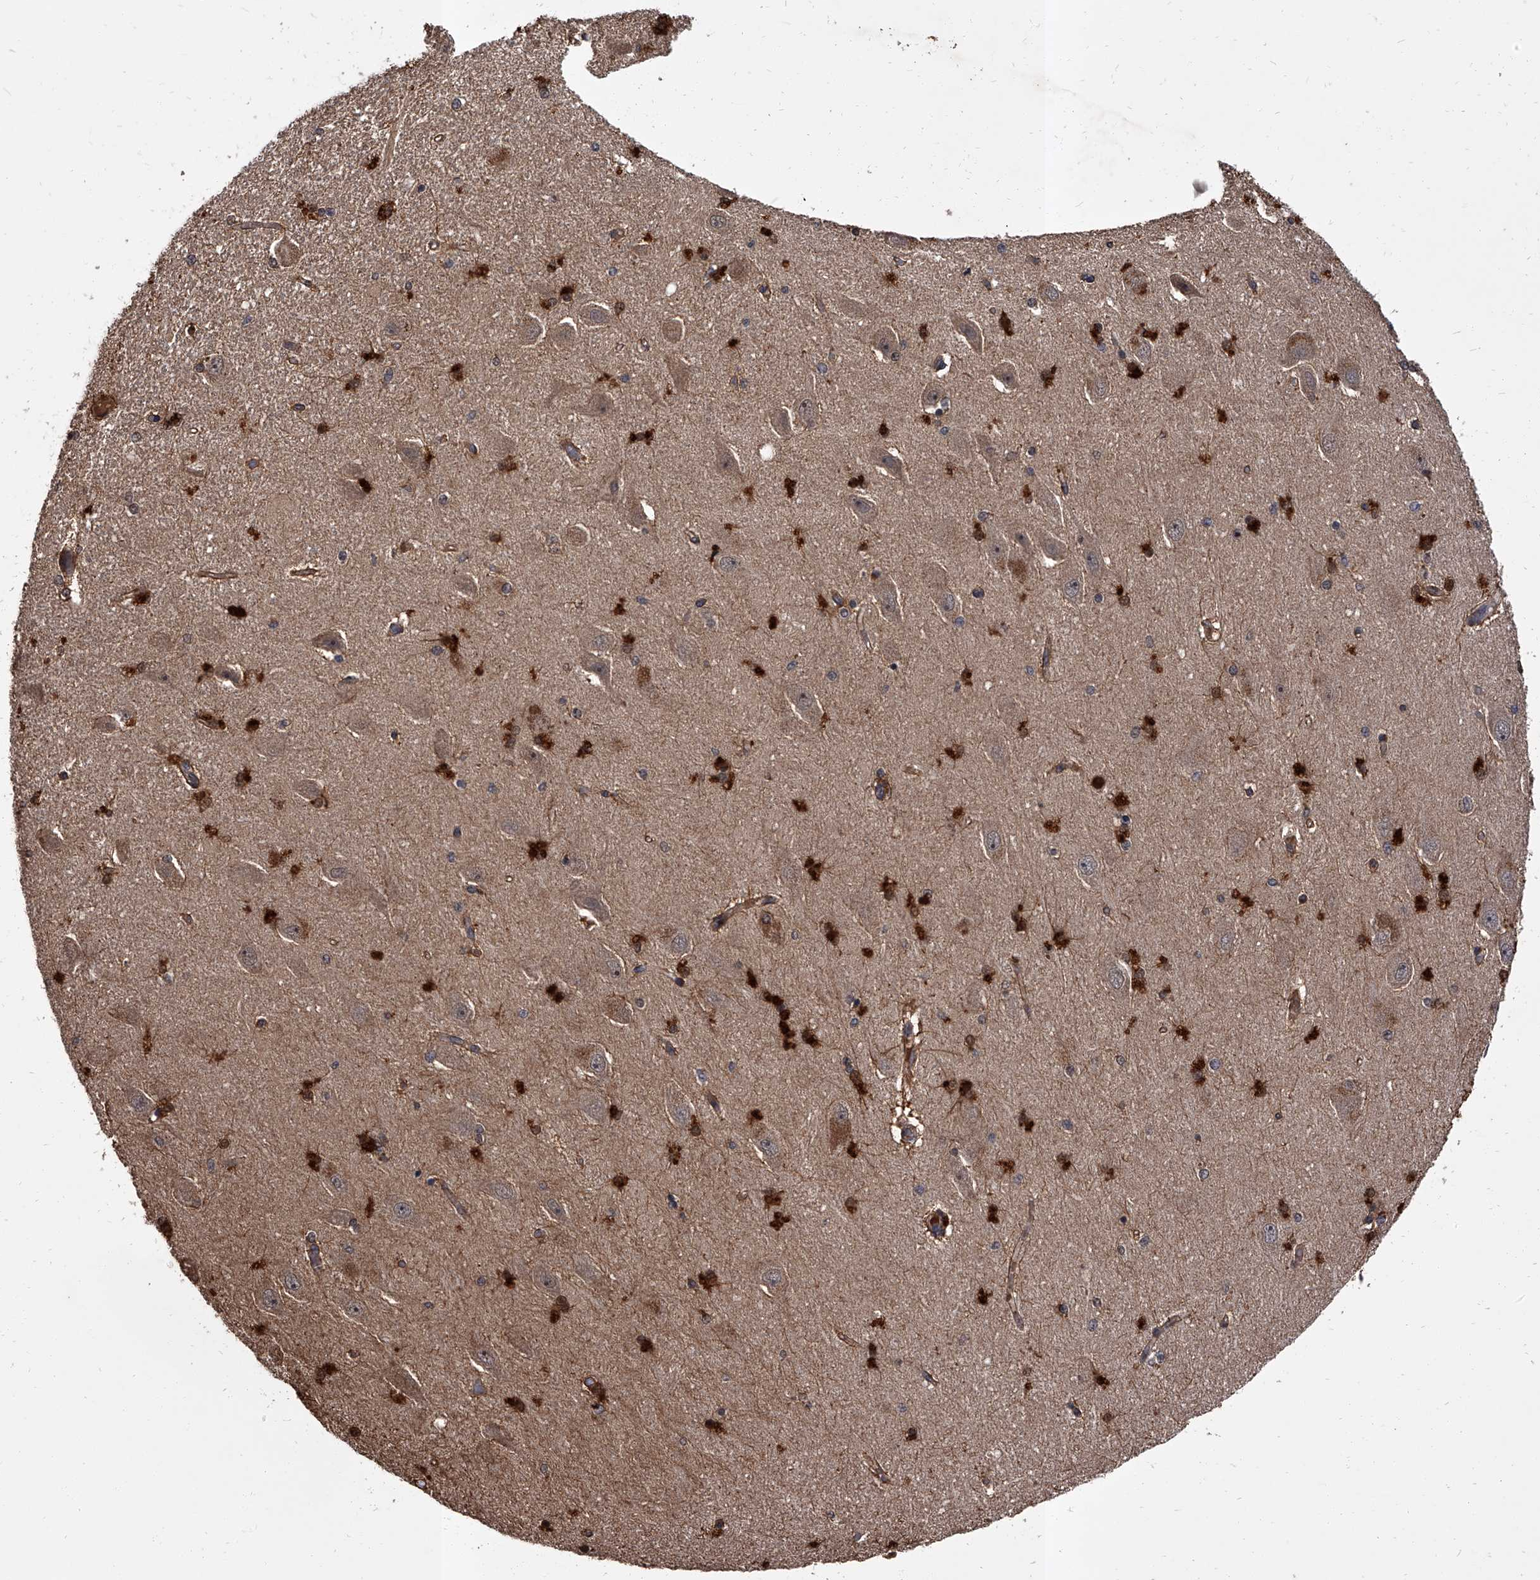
{"staining": {"intensity": "strong", "quantity": "25%-75%", "location": "cytoplasmic/membranous,nuclear"}, "tissue": "hippocampus", "cell_type": "Glial cells", "image_type": "normal", "snomed": [{"axis": "morphology", "description": "Normal tissue, NOS"}, {"axis": "topography", "description": "Hippocampus"}], "caption": "Protein expression analysis of unremarkable human hippocampus reveals strong cytoplasmic/membranous,nuclear positivity in about 25%-75% of glial cells.", "gene": "SLC18B1", "patient": {"sex": "female", "age": 54}}